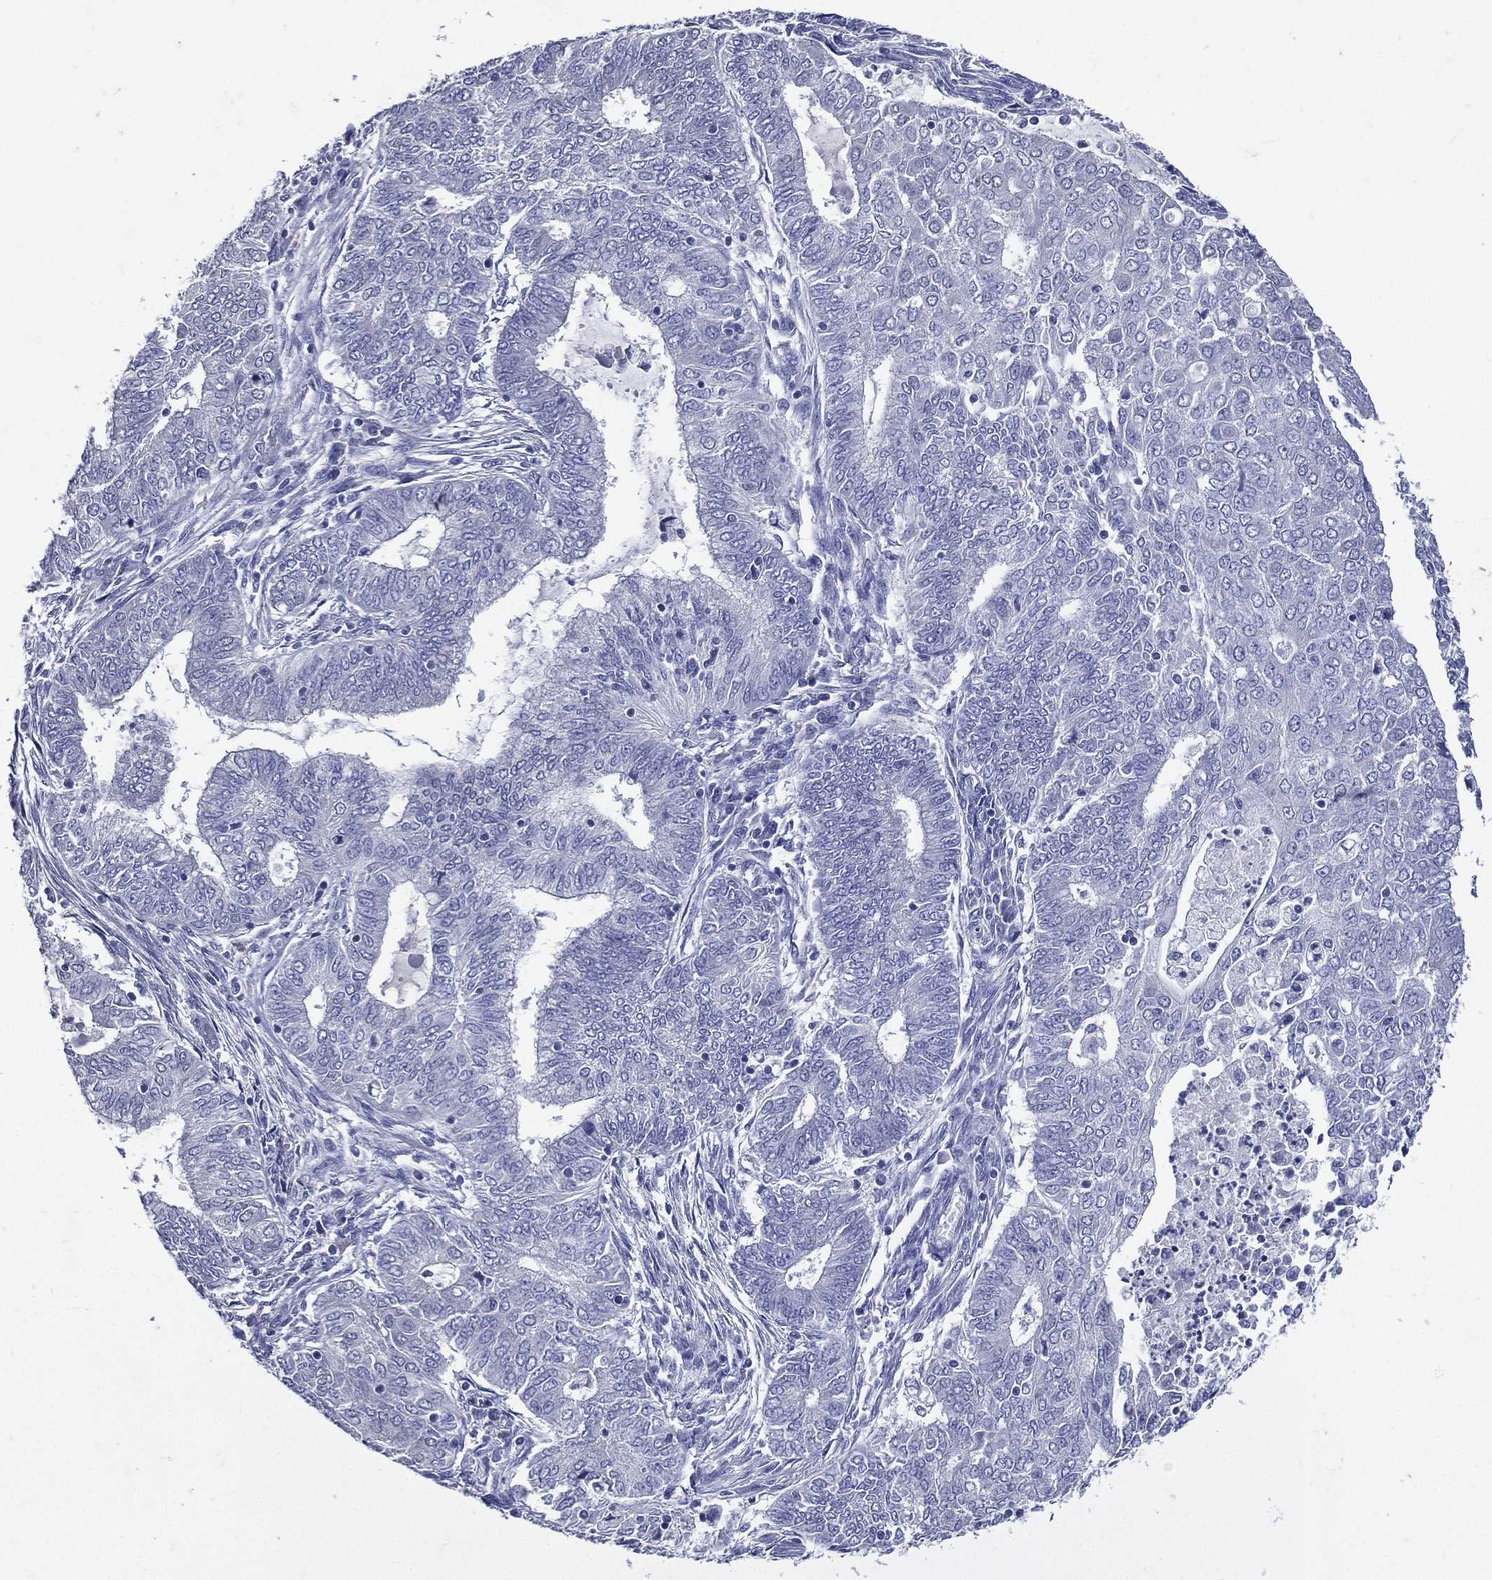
{"staining": {"intensity": "negative", "quantity": "none", "location": "none"}, "tissue": "endometrial cancer", "cell_type": "Tumor cells", "image_type": "cancer", "snomed": [{"axis": "morphology", "description": "Adenocarcinoma, NOS"}, {"axis": "topography", "description": "Endometrium"}], "caption": "IHC histopathology image of neoplastic tissue: human endometrial cancer (adenocarcinoma) stained with DAB (3,3'-diaminobenzidine) reveals no significant protein staining in tumor cells. (Stains: DAB (3,3'-diaminobenzidine) immunohistochemistry (IHC) with hematoxylin counter stain, Microscopy: brightfield microscopy at high magnification).", "gene": "TGM1", "patient": {"sex": "female", "age": 62}}